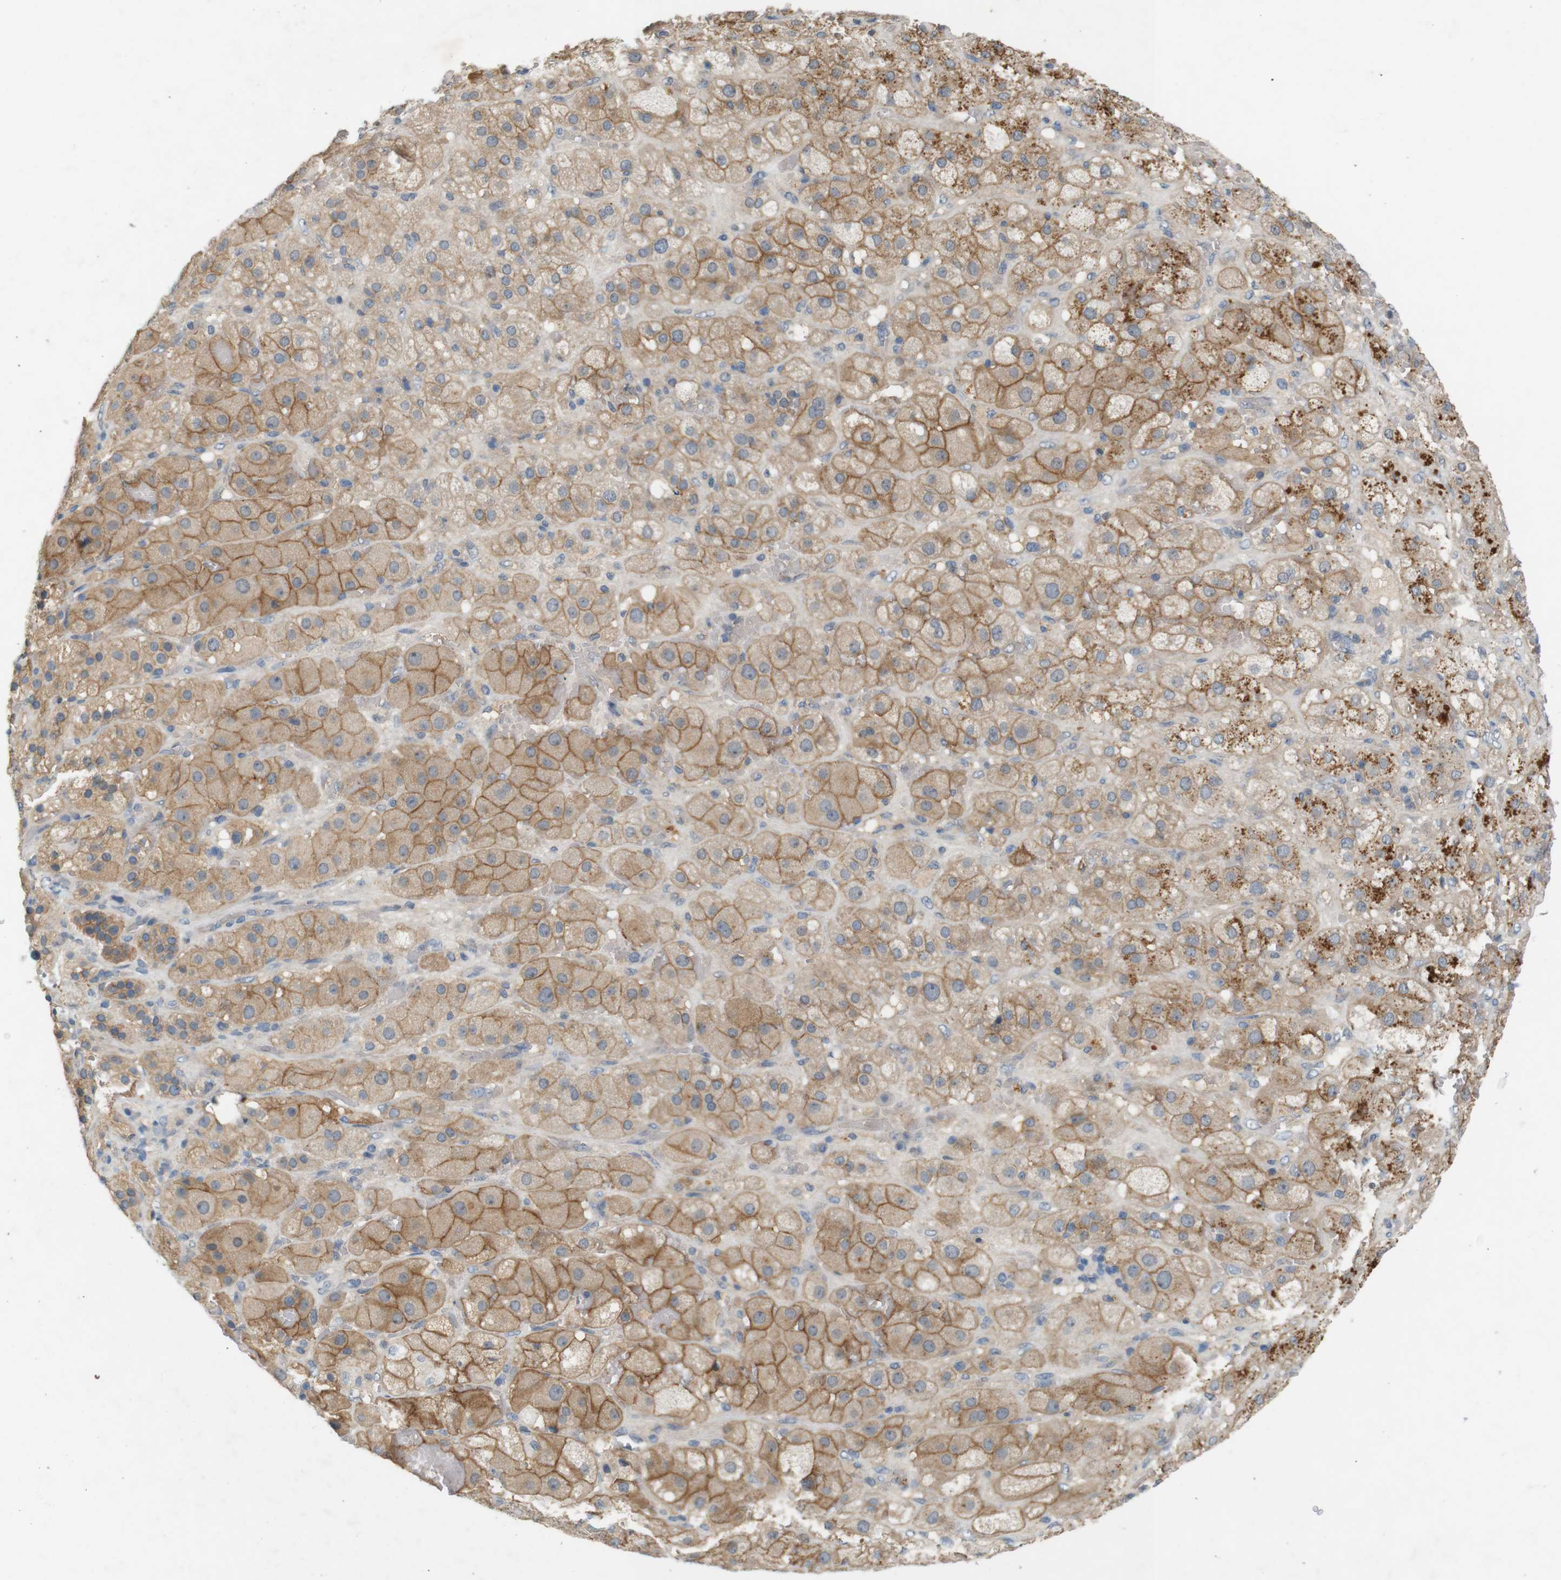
{"staining": {"intensity": "strong", "quantity": "<25%", "location": "cytoplasmic/membranous"}, "tissue": "adrenal gland", "cell_type": "Glandular cells", "image_type": "normal", "snomed": [{"axis": "morphology", "description": "Normal tissue, NOS"}, {"axis": "topography", "description": "Adrenal gland"}], "caption": "Immunohistochemical staining of benign adrenal gland displays medium levels of strong cytoplasmic/membranous staining in about <25% of glandular cells.", "gene": "PVR", "patient": {"sex": "female", "age": 47}}